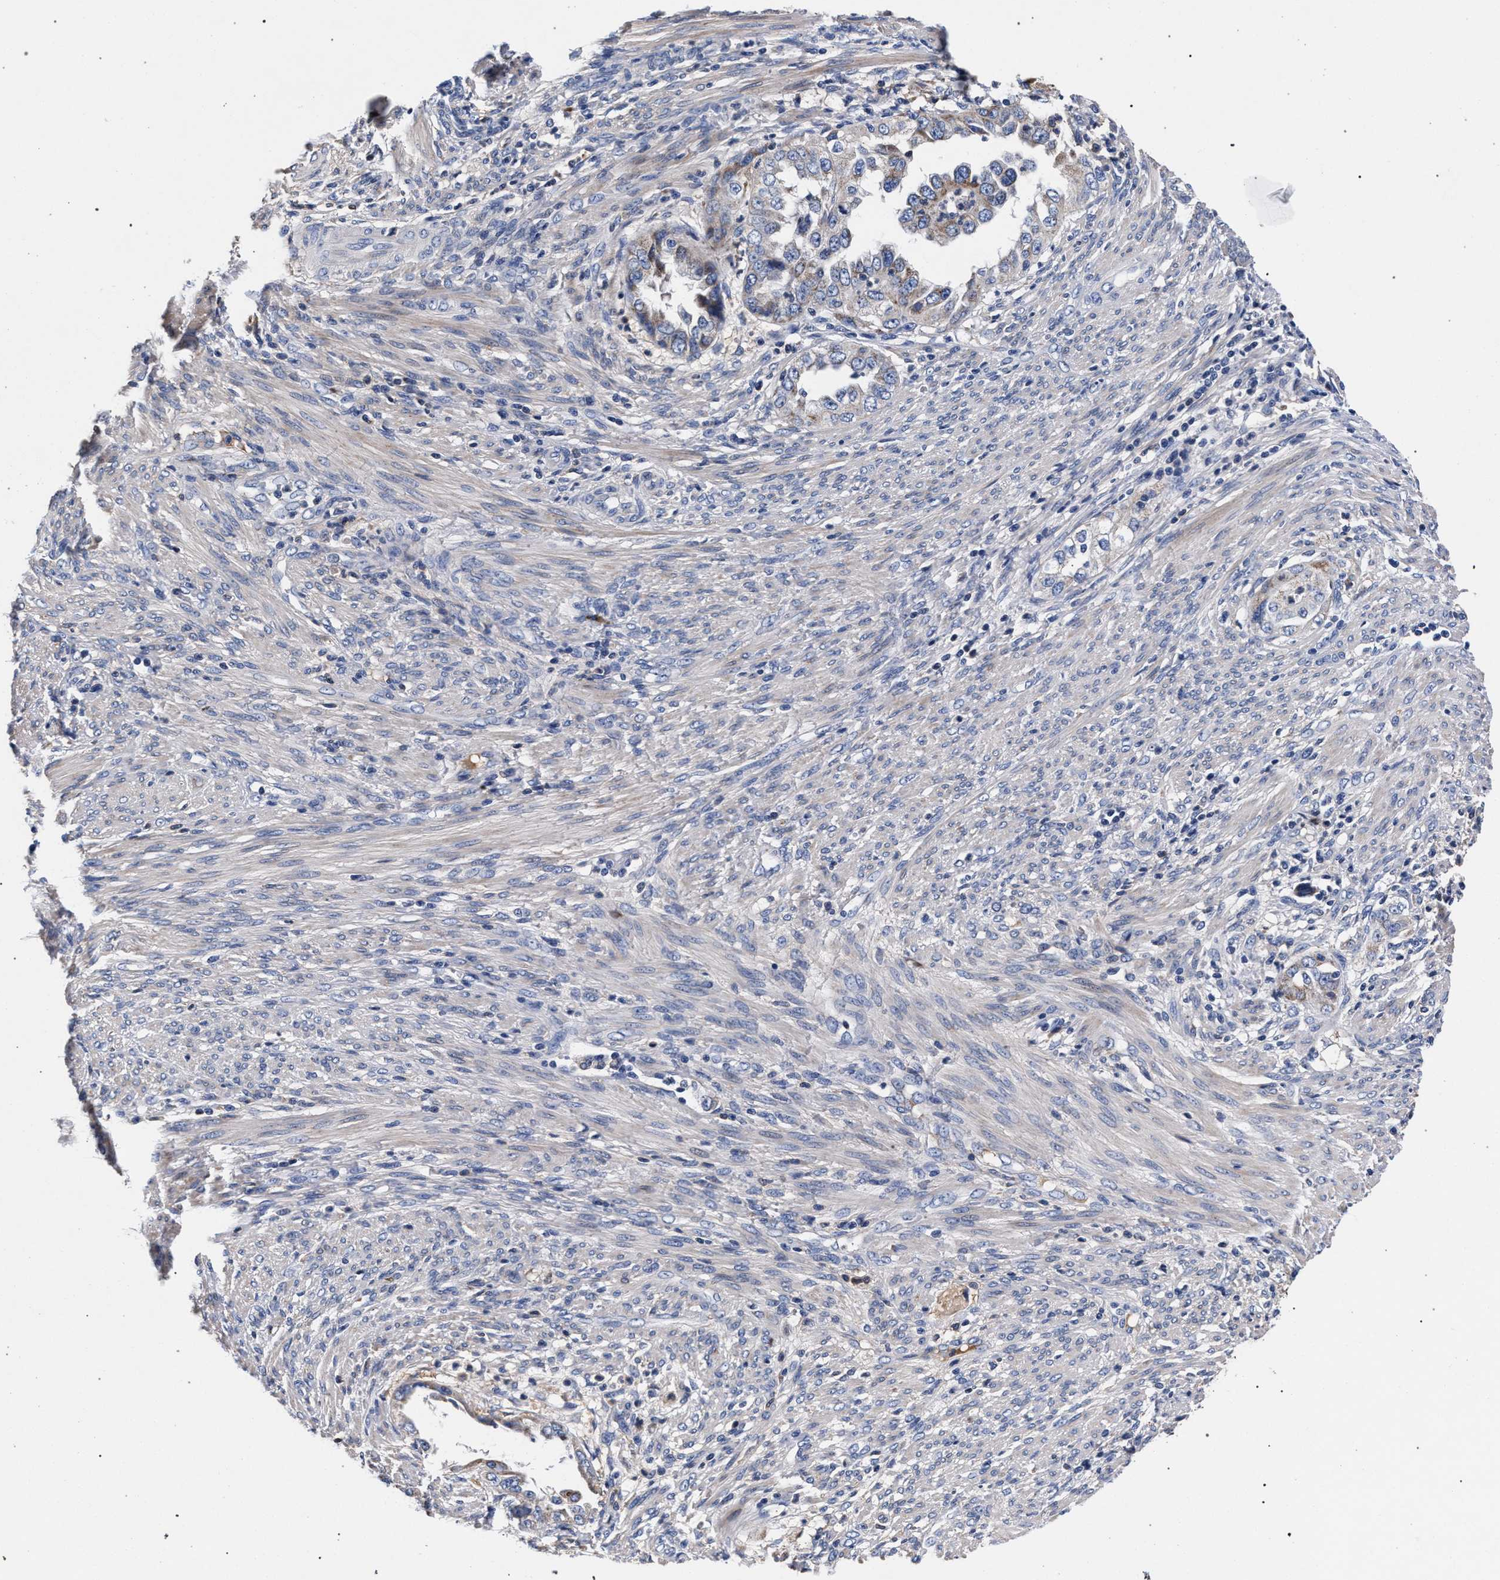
{"staining": {"intensity": "negative", "quantity": "none", "location": "none"}, "tissue": "endometrial cancer", "cell_type": "Tumor cells", "image_type": "cancer", "snomed": [{"axis": "morphology", "description": "Adenocarcinoma, NOS"}, {"axis": "topography", "description": "Endometrium"}], "caption": "Endometrial cancer was stained to show a protein in brown. There is no significant expression in tumor cells. Nuclei are stained in blue.", "gene": "ACOX1", "patient": {"sex": "female", "age": 85}}